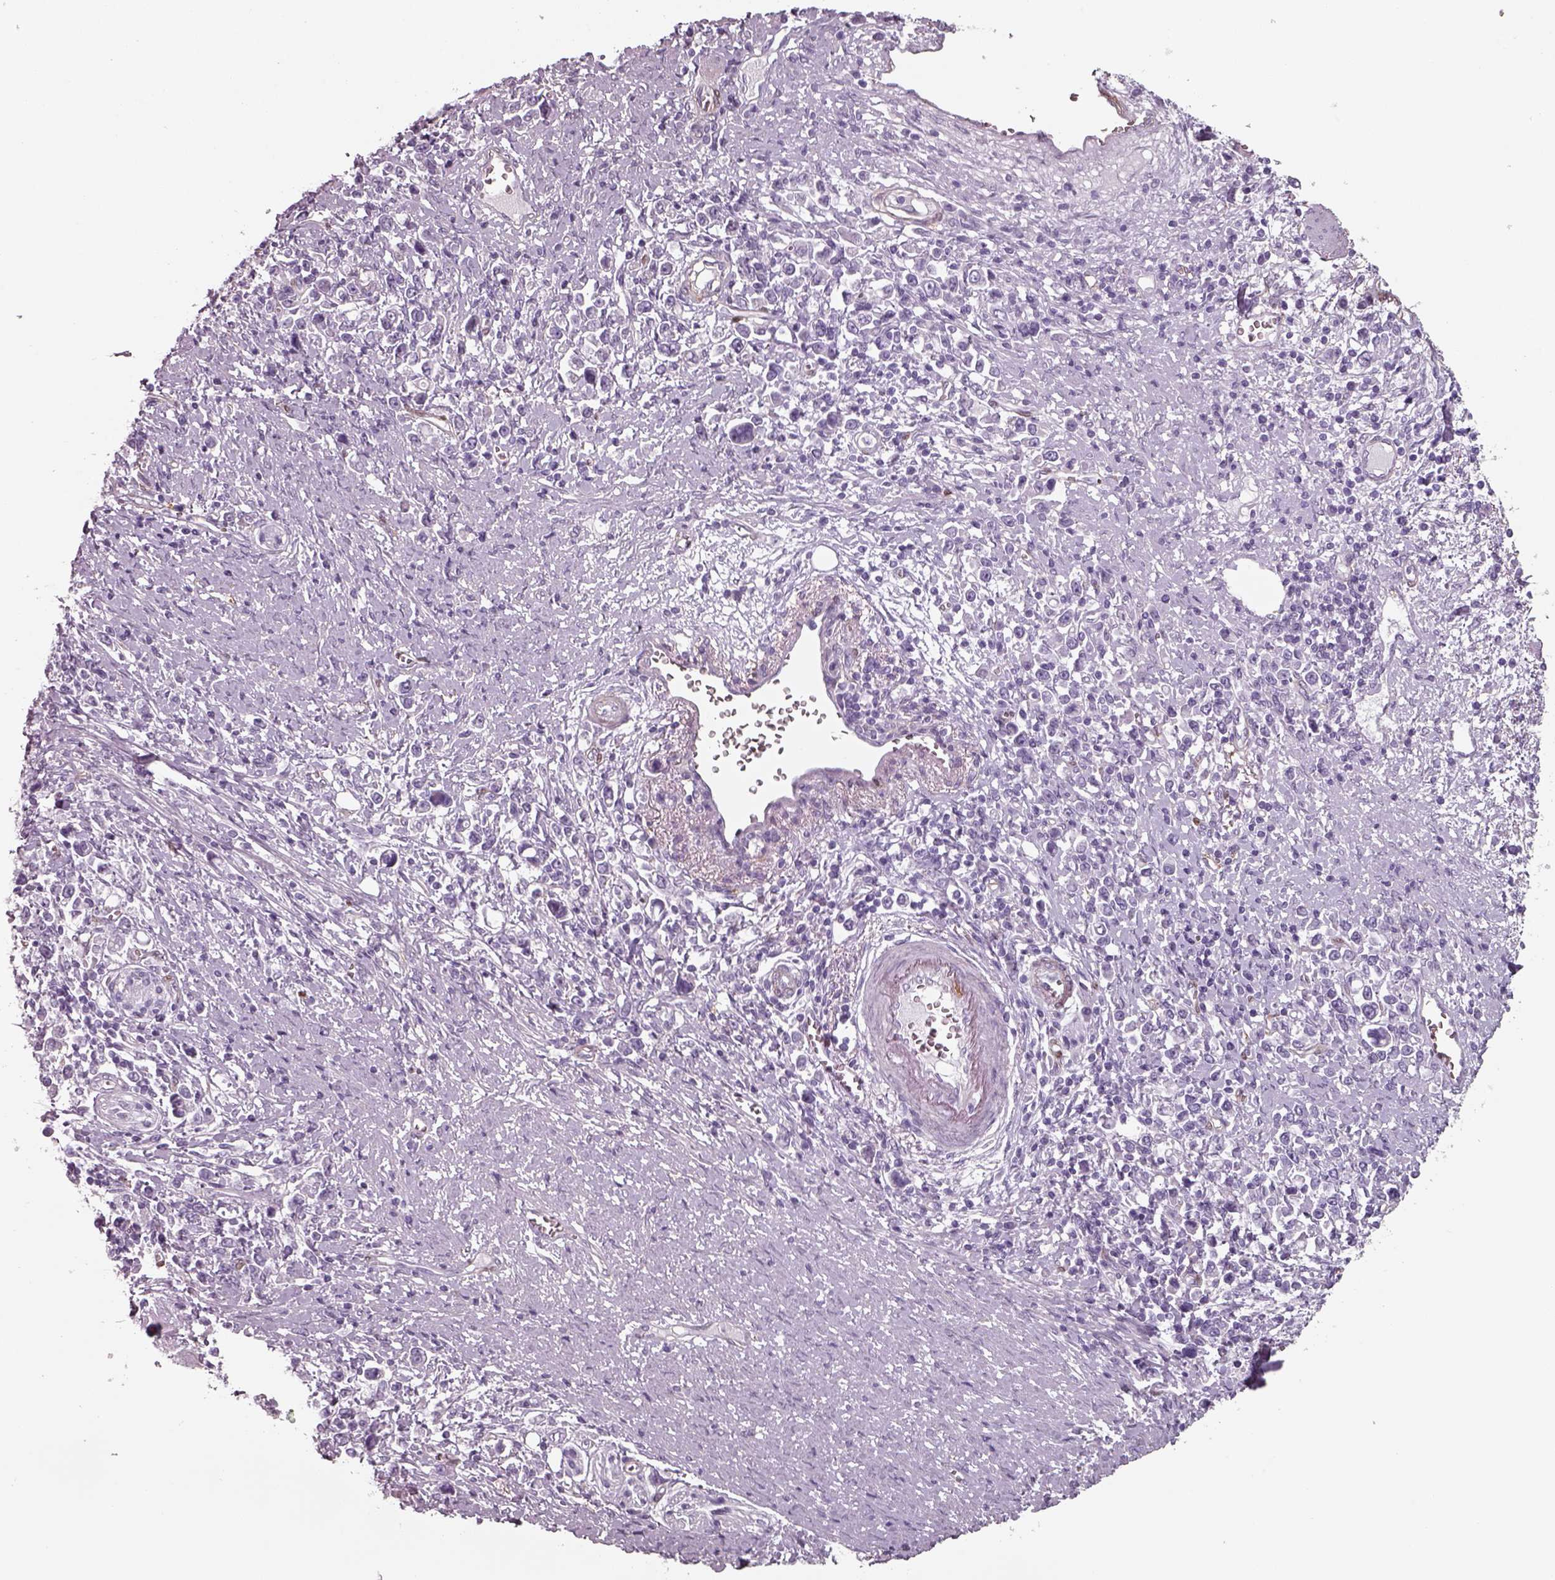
{"staining": {"intensity": "negative", "quantity": "none", "location": "none"}, "tissue": "stomach cancer", "cell_type": "Tumor cells", "image_type": "cancer", "snomed": [{"axis": "morphology", "description": "Adenocarcinoma, NOS"}, {"axis": "topography", "description": "Stomach"}], "caption": "Adenocarcinoma (stomach) was stained to show a protein in brown. There is no significant expression in tumor cells.", "gene": "ISYNA1", "patient": {"sex": "male", "age": 63}}